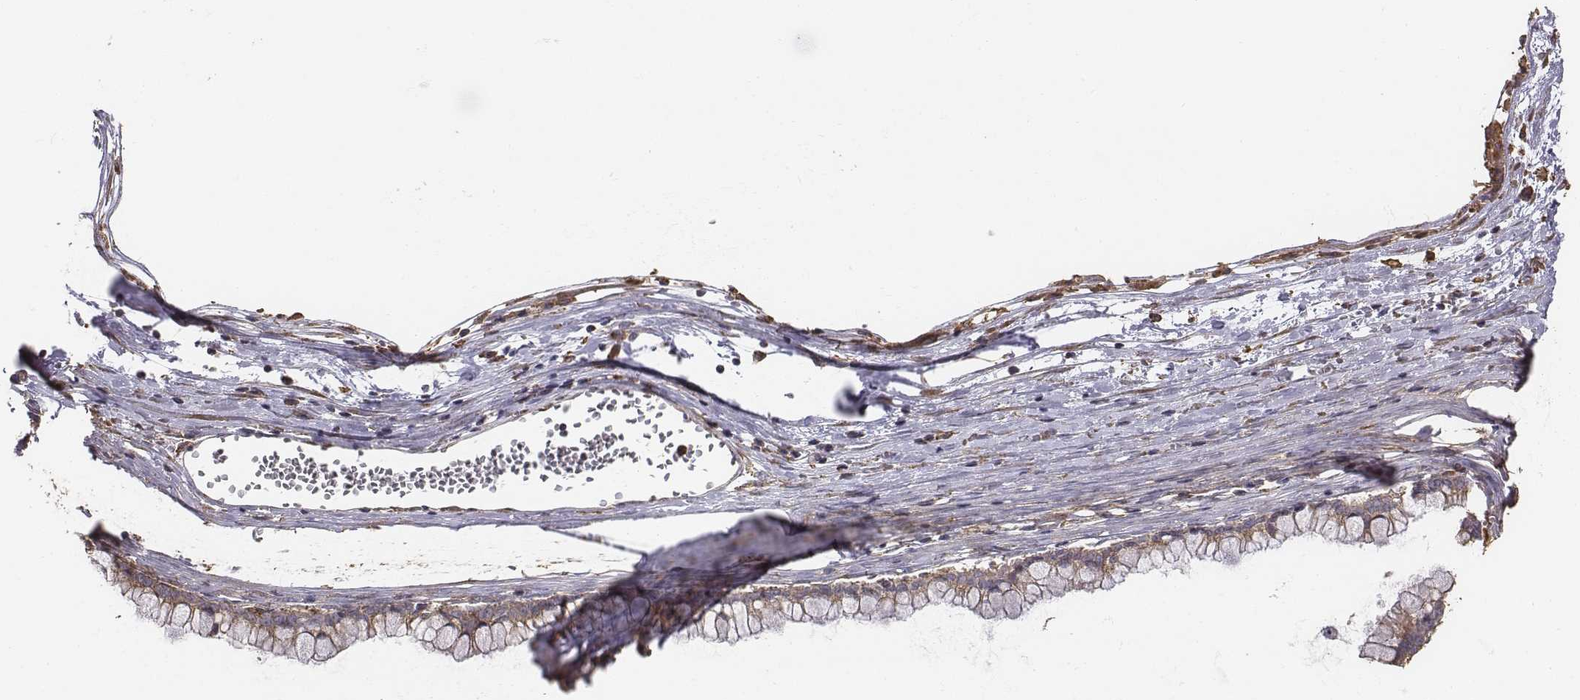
{"staining": {"intensity": "moderate", "quantity": "25%-75%", "location": "cytoplasmic/membranous"}, "tissue": "ovarian cancer", "cell_type": "Tumor cells", "image_type": "cancer", "snomed": [{"axis": "morphology", "description": "Cystadenocarcinoma, mucinous, NOS"}, {"axis": "topography", "description": "Ovary"}], "caption": "Immunohistochemical staining of ovarian cancer demonstrates medium levels of moderate cytoplasmic/membranous protein positivity in approximately 25%-75% of tumor cells.", "gene": "AP1B1", "patient": {"sex": "female", "age": 67}}